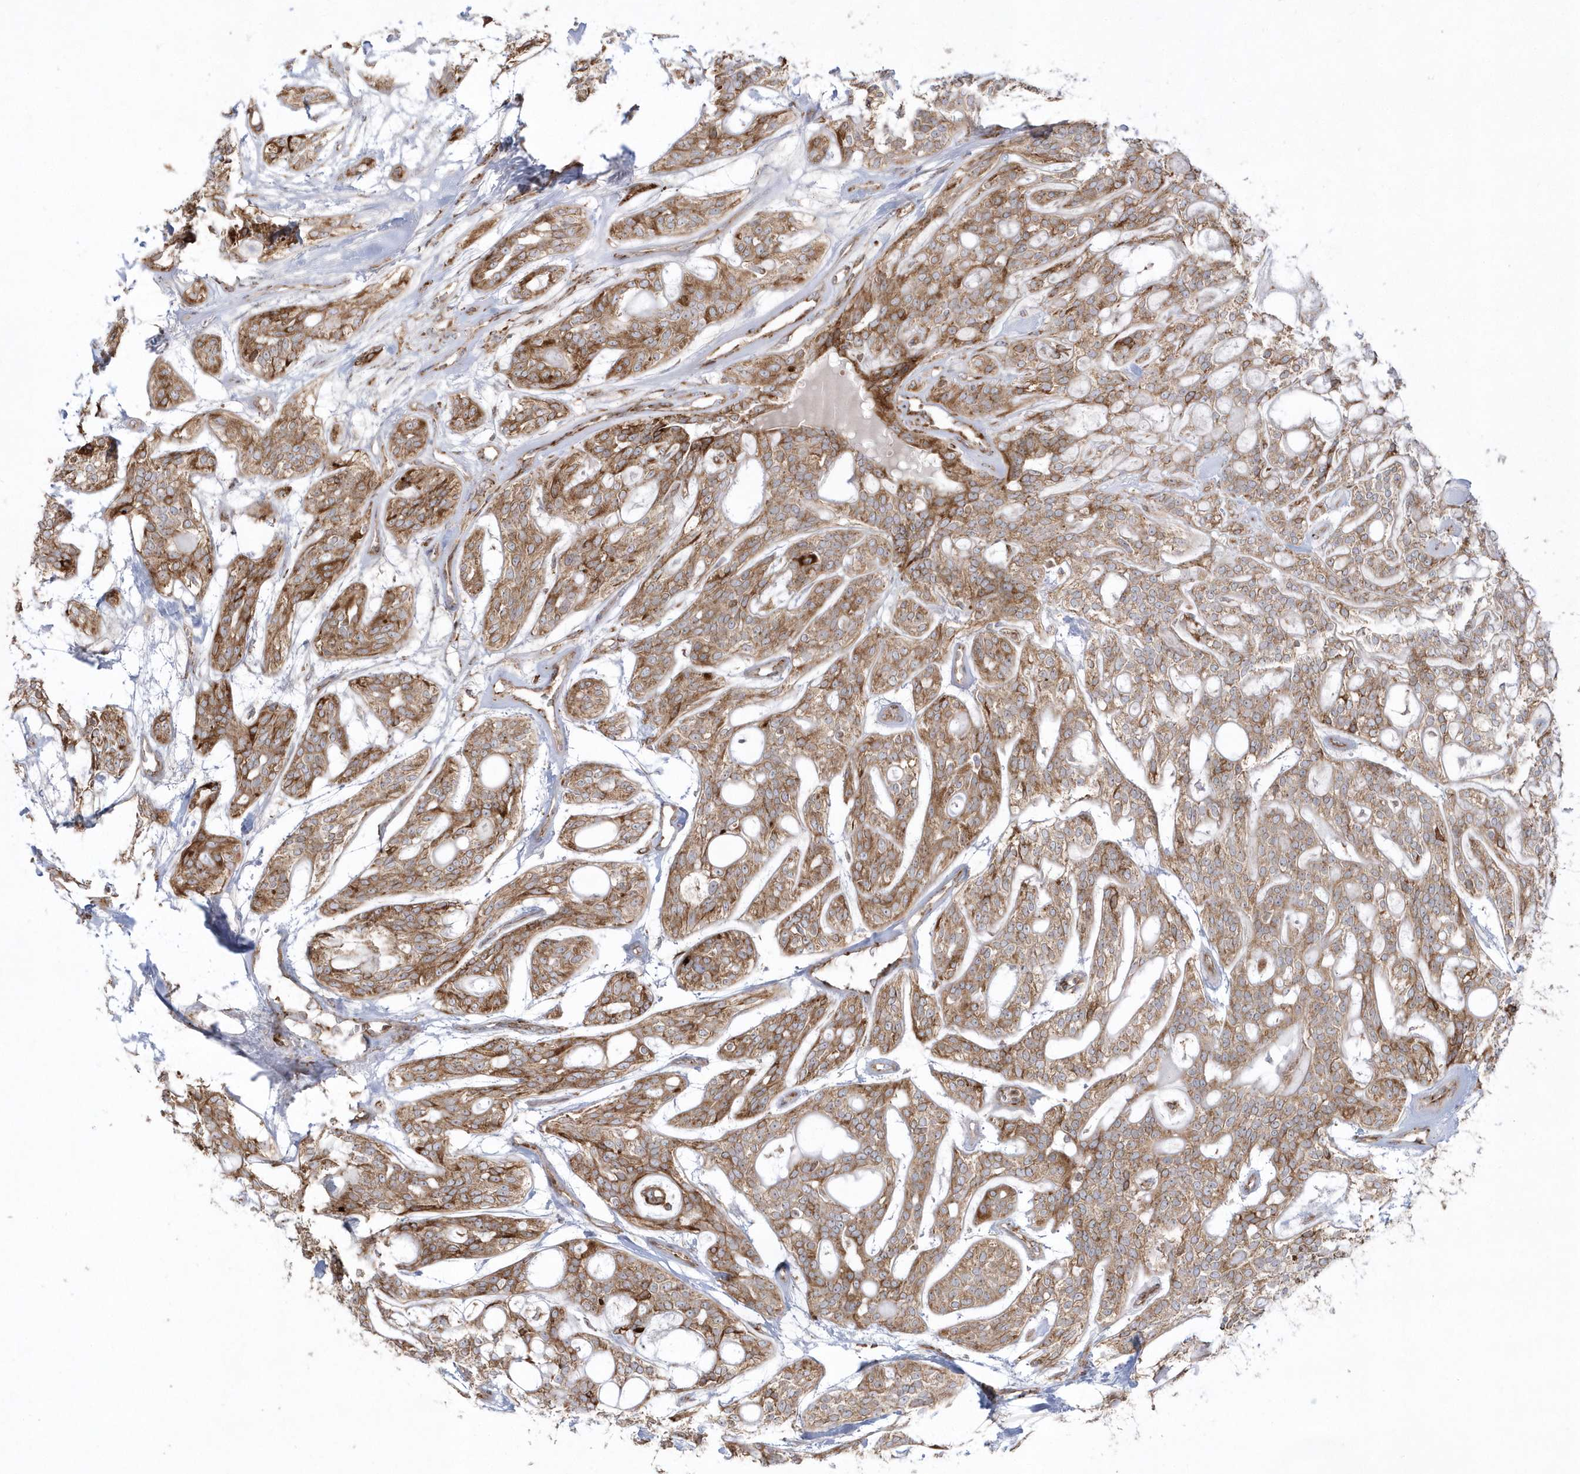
{"staining": {"intensity": "moderate", "quantity": ">75%", "location": "cytoplasmic/membranous"}, "tissue": "head and neck cancer", "cell_type": "Tumor cells", "image_type": "cancer", "snomed": [{"axis": "morphology", "description": "Adenocarcinoma, NOS"}, {"axis": "topography", "description": "Head-Neck"}], "caption": "An immunohistochemistry (IHC) histopathology image of neoplastic tissue is shown. Protein staining in brown labels moderate cytoplasmic/membranous positivity in adenocarcinoma (head and neck) within tumor cells.", "gene": "SH3BP2", "patient": {"sex": "male", "age": 66}}